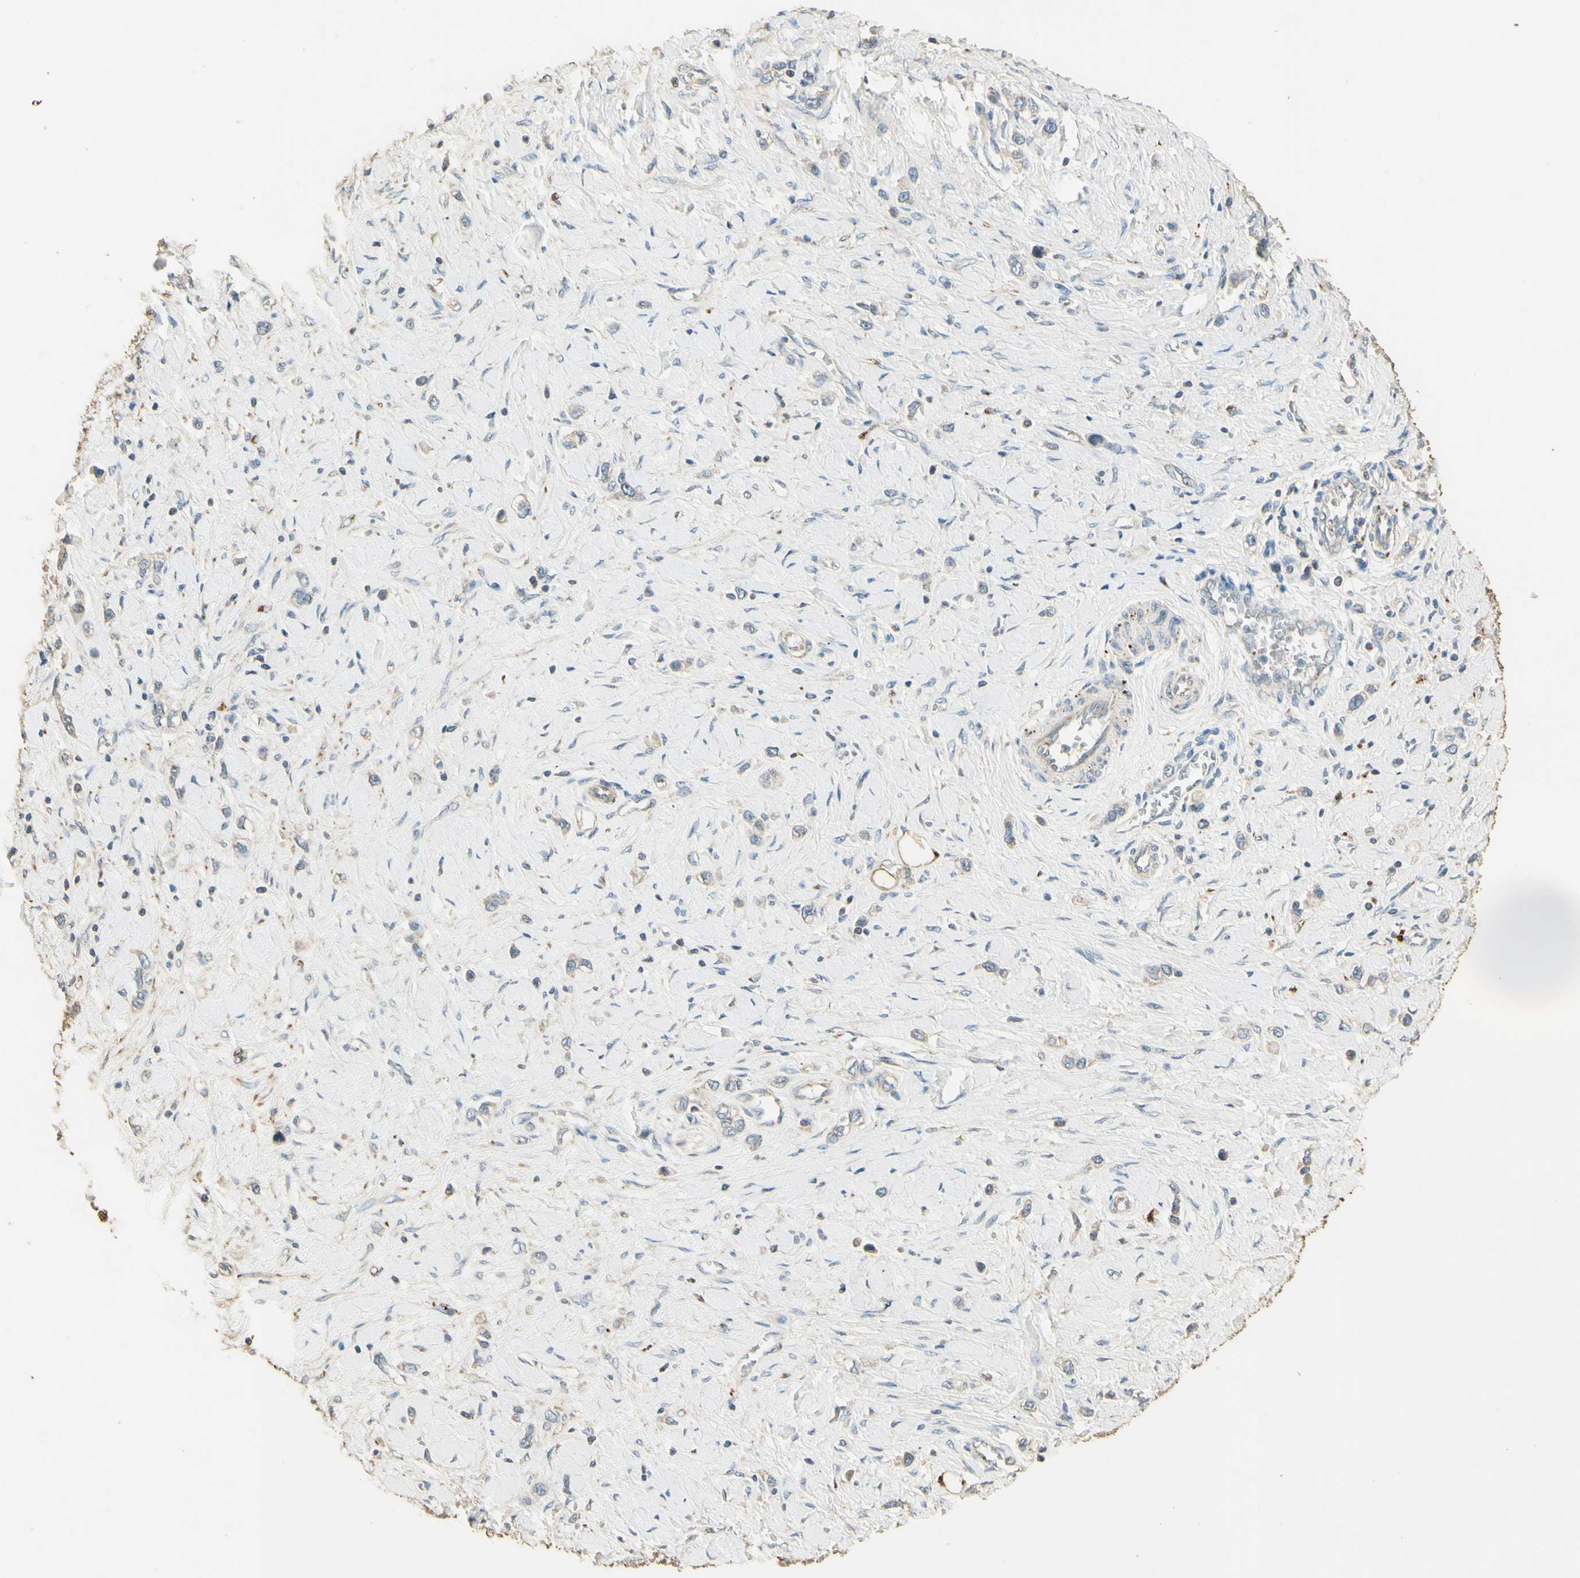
{"staining": {"intensity": "negative", "quantity": "none", "location": "none"}, "tissue": "stomach cancer", "cell_type": "Tumor cells", "image_type": "cancer", "snomed": [{"axis": "morphology", "description": "Normal tissue, NOS"}, {"axis": "morphology", "description": "Adenocarcinoma, NOS"}, {"axis": "topography", "description": "Stomach, upper"}, {"axis": "topography", "description": "Stomach"}], "caption": "High power microscopy micrograph of an immunohistochemistry photomicrograph of stomach cancer (adenocarcinoma), revealing no significant positivity in tumor cells.", "gene": "ARHGEF17", "patient": {"sex": "female", "age": 65}}